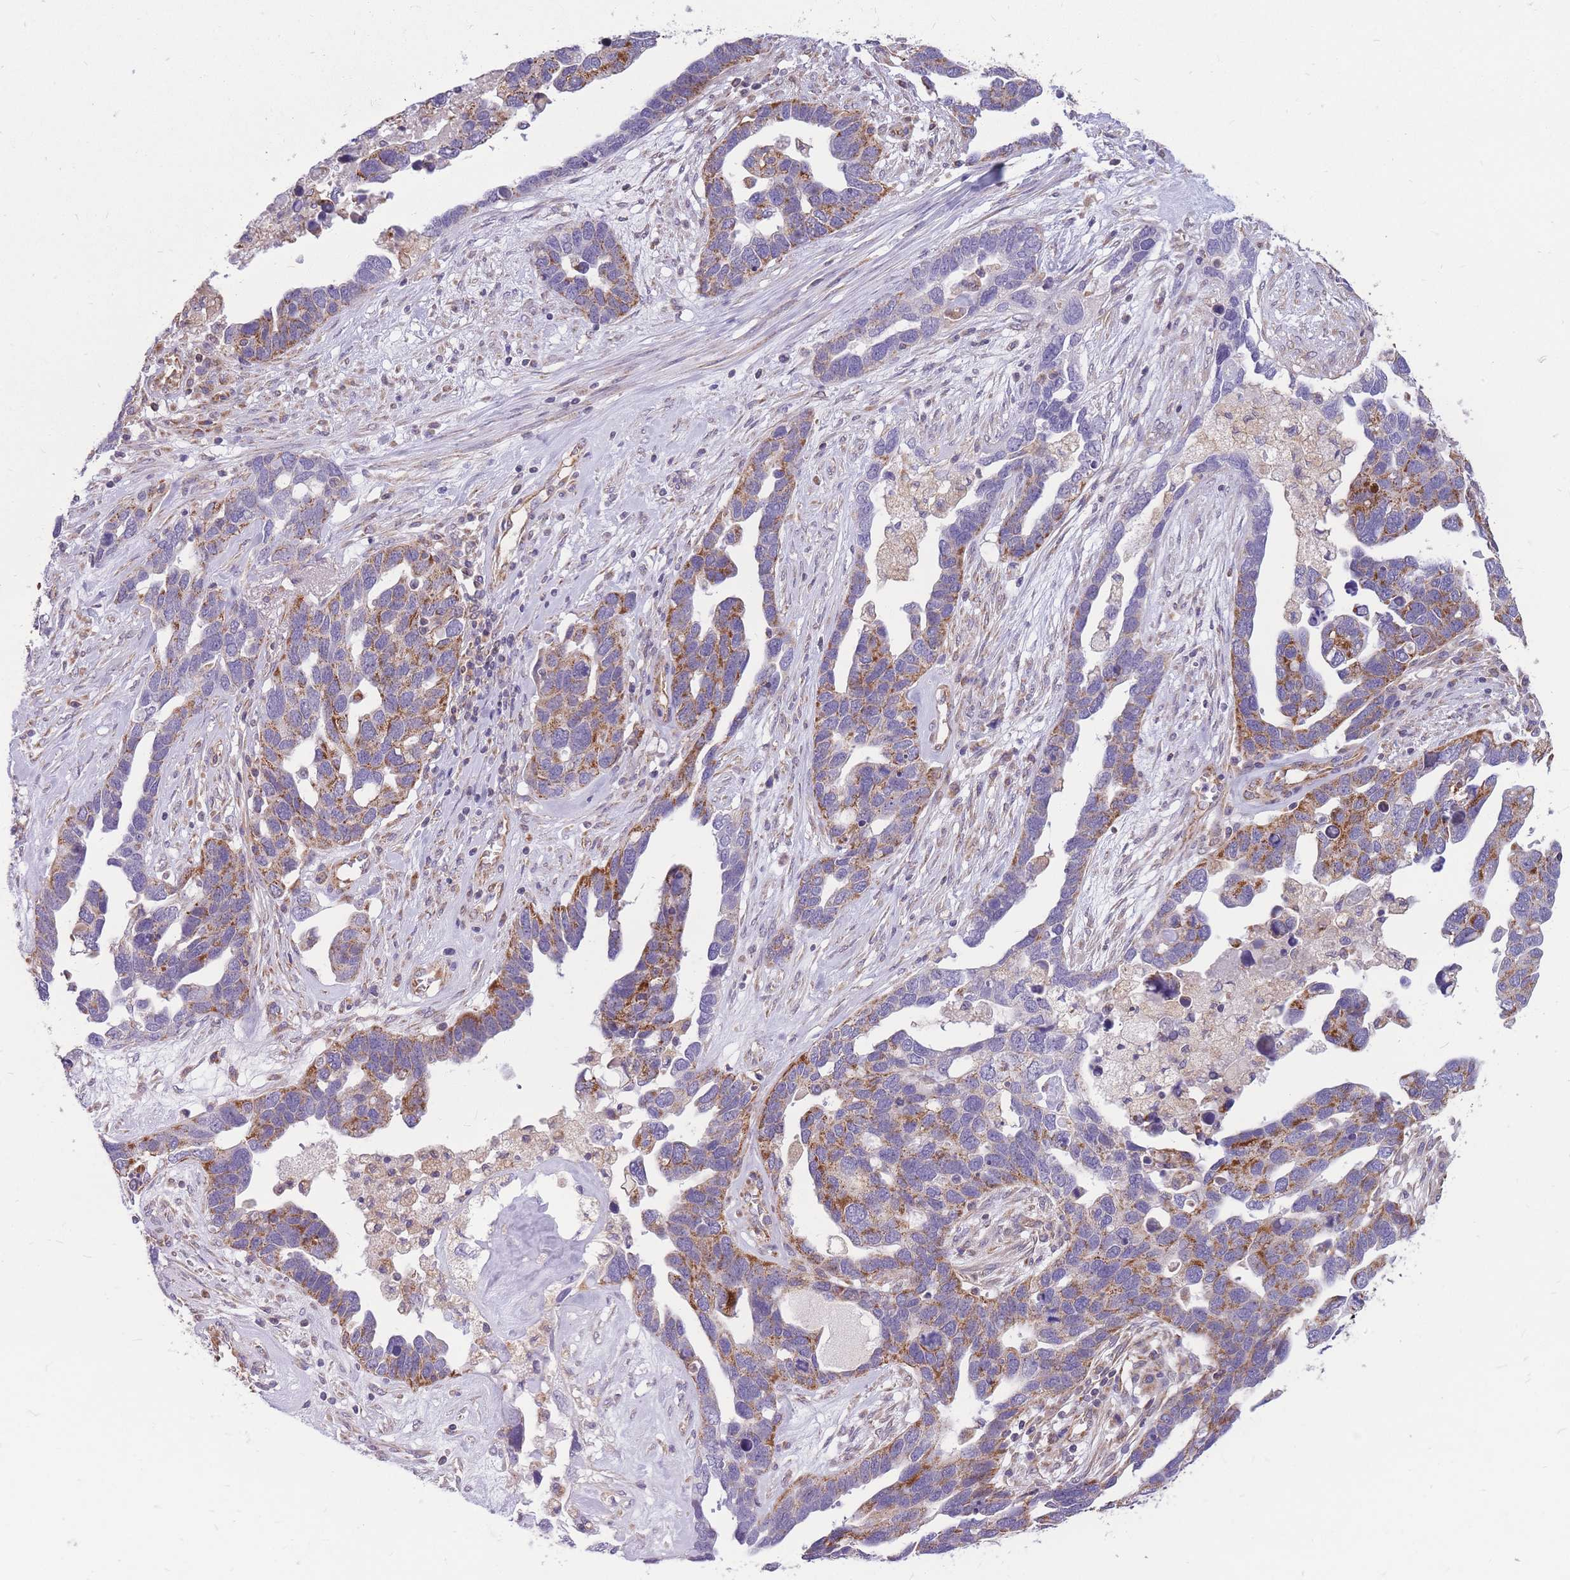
{"staining": {"intensity": "moderate", "quantity": "25%-75%", "location": "cytoplasmic/membranous"}, "tissue": "ovarian cancer", "cell_type": "Tumor cells", "image_type": "cancer", "snomed": [{"axis": "morphology", "description": "Cystadenocarcinoma, serous, NOS"}, {"axis": "topography", "description": "Ovary"}], "caption": "IHC image of human ovarian serous cystadenocarcinoma stained for a protein (brown), which shows medium levels of moderate cytoplasmic/membranous positivity in approximately 25%-75% of tumor cells.", "gene": "MRPS9", "patient": {"sex": "female", "age": 54}}